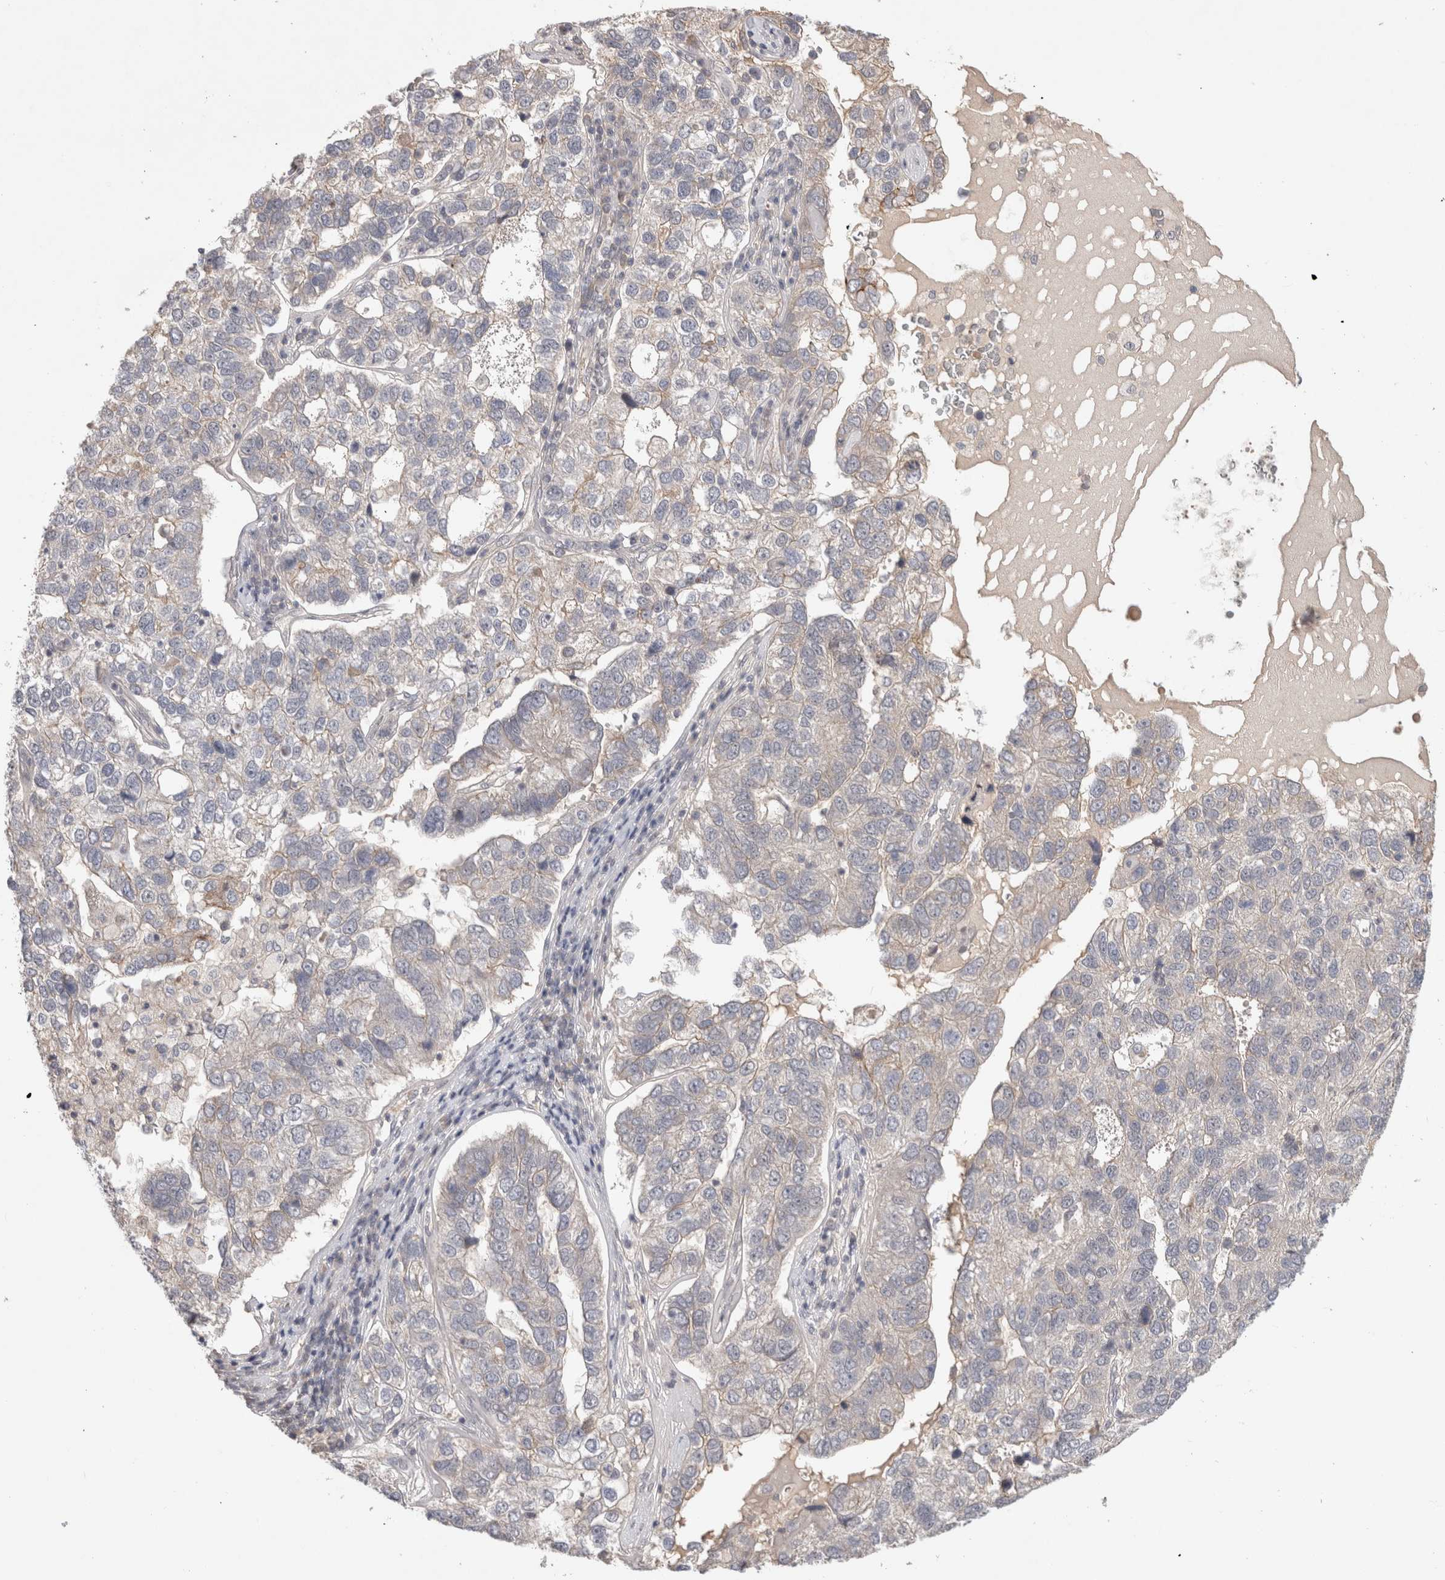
{"staining": {"intensity": "negative", "quantity": "none", "location": "none"}, "tissue": "pancreatic cancer", "cell_type": "Tumor cells", "image_type": "cancer", "snomed": [{"axis": "morphology", "description": "Adenocarcinoma, NOS"}, {"axis": "topography", "description": "Pancreas"}], "caption": "This is an immunohistochemistry (IHC) photomicrograph of human adenocarcinoma (pancreatic). There is no expression in tumor cells.", "gene": "CERS3", "patient": {"sex": "female", "age": 61}}